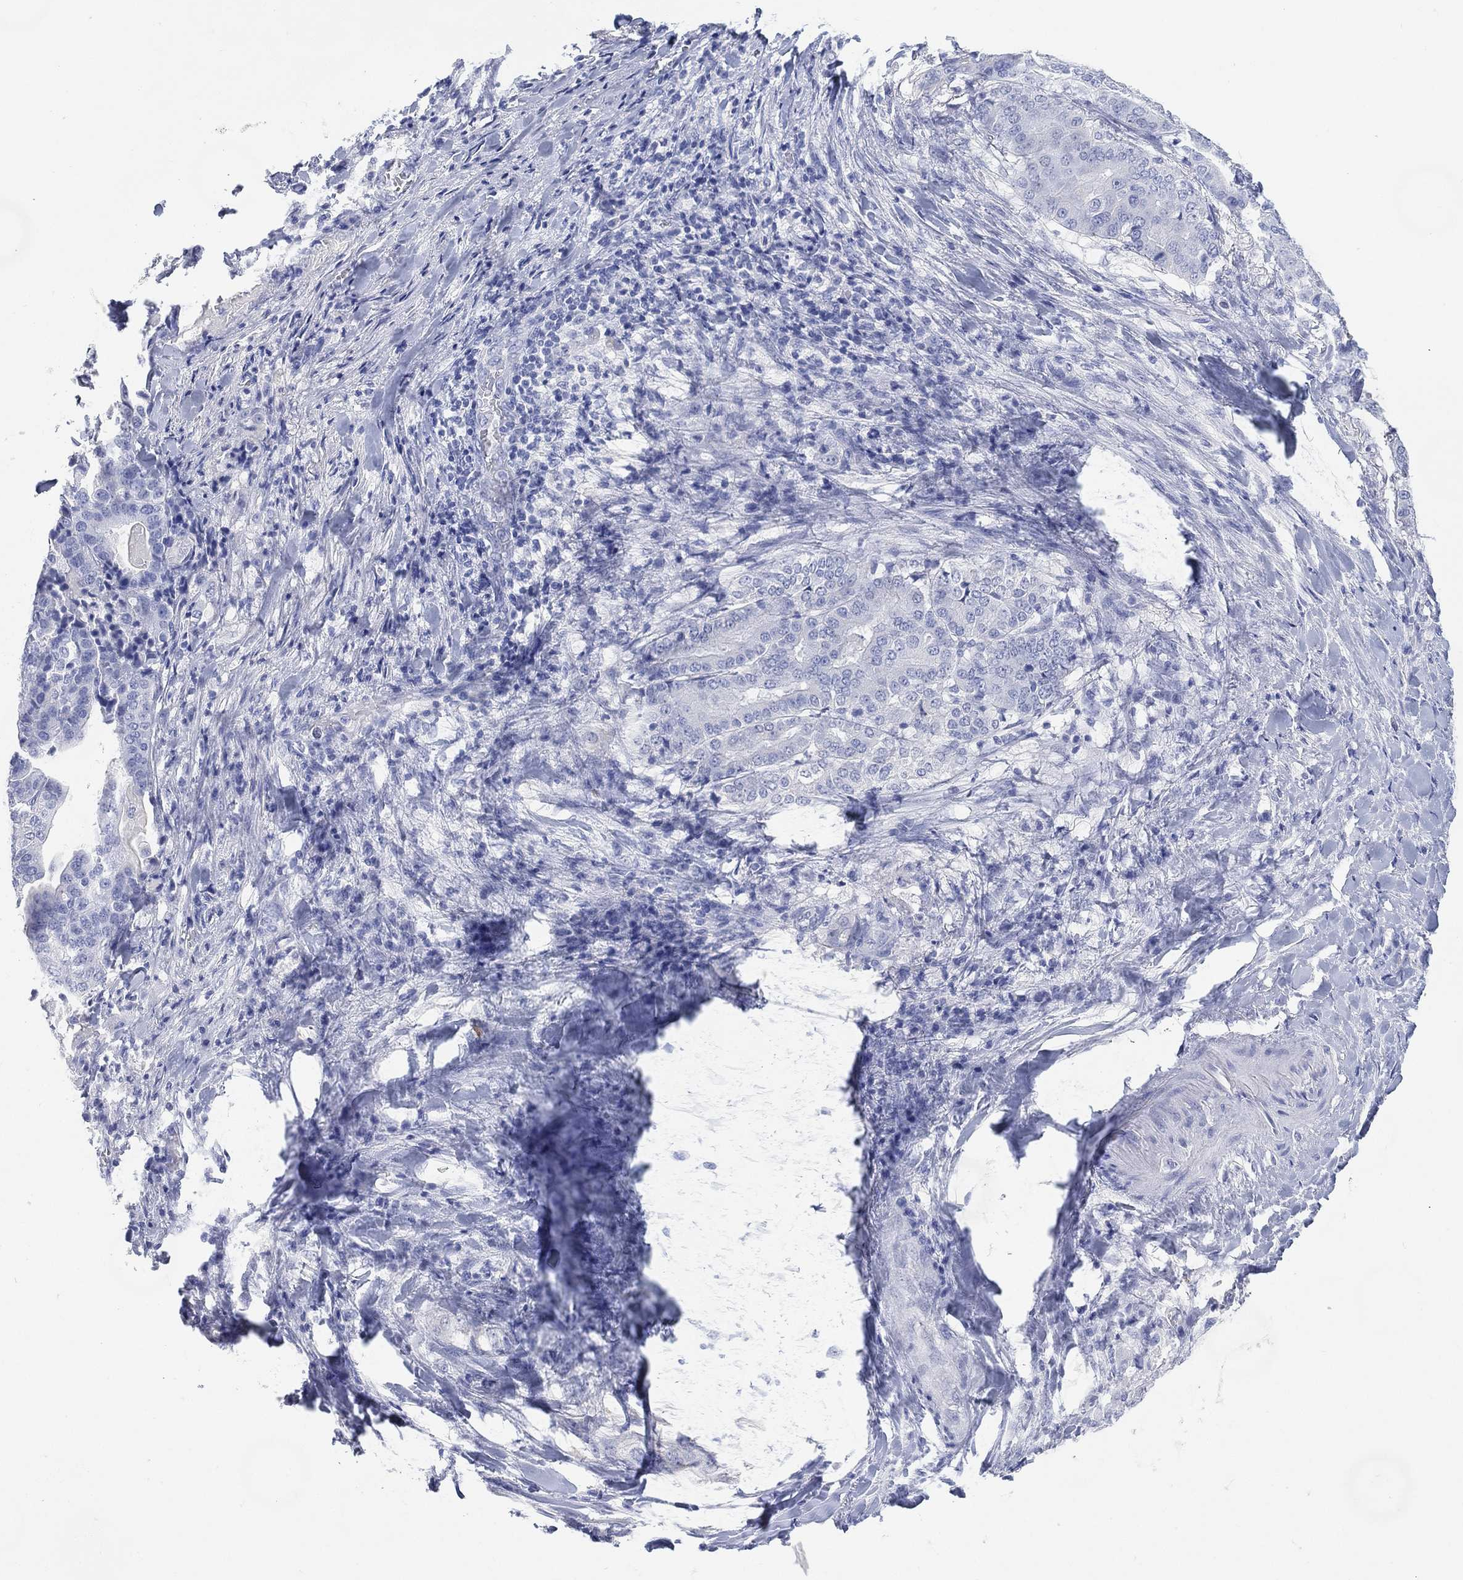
{"staining": {"intensity": "negative", "quantity": "none", "location": "none"}, "tissue": "stomach cancer", "cell_type": "Tumor cells", "image_type": "cancer", "snomed": [{"axis": "morphology", "description": "Adenocarcinoma, NOS"}, {"axis": "topography", "description": "Stomach"}], "caption": "Tumor cells show no significant protein expression in stomach adenocarcinoma. Brightfield microscopy of immunohistochemistry stained with DAB (3,3'-diaminobenzidine) (brown) and hematoxylin (blue), captured at high magnification.", "gene": "FMO1", "patient": {"sex": "male", "age": 48}}